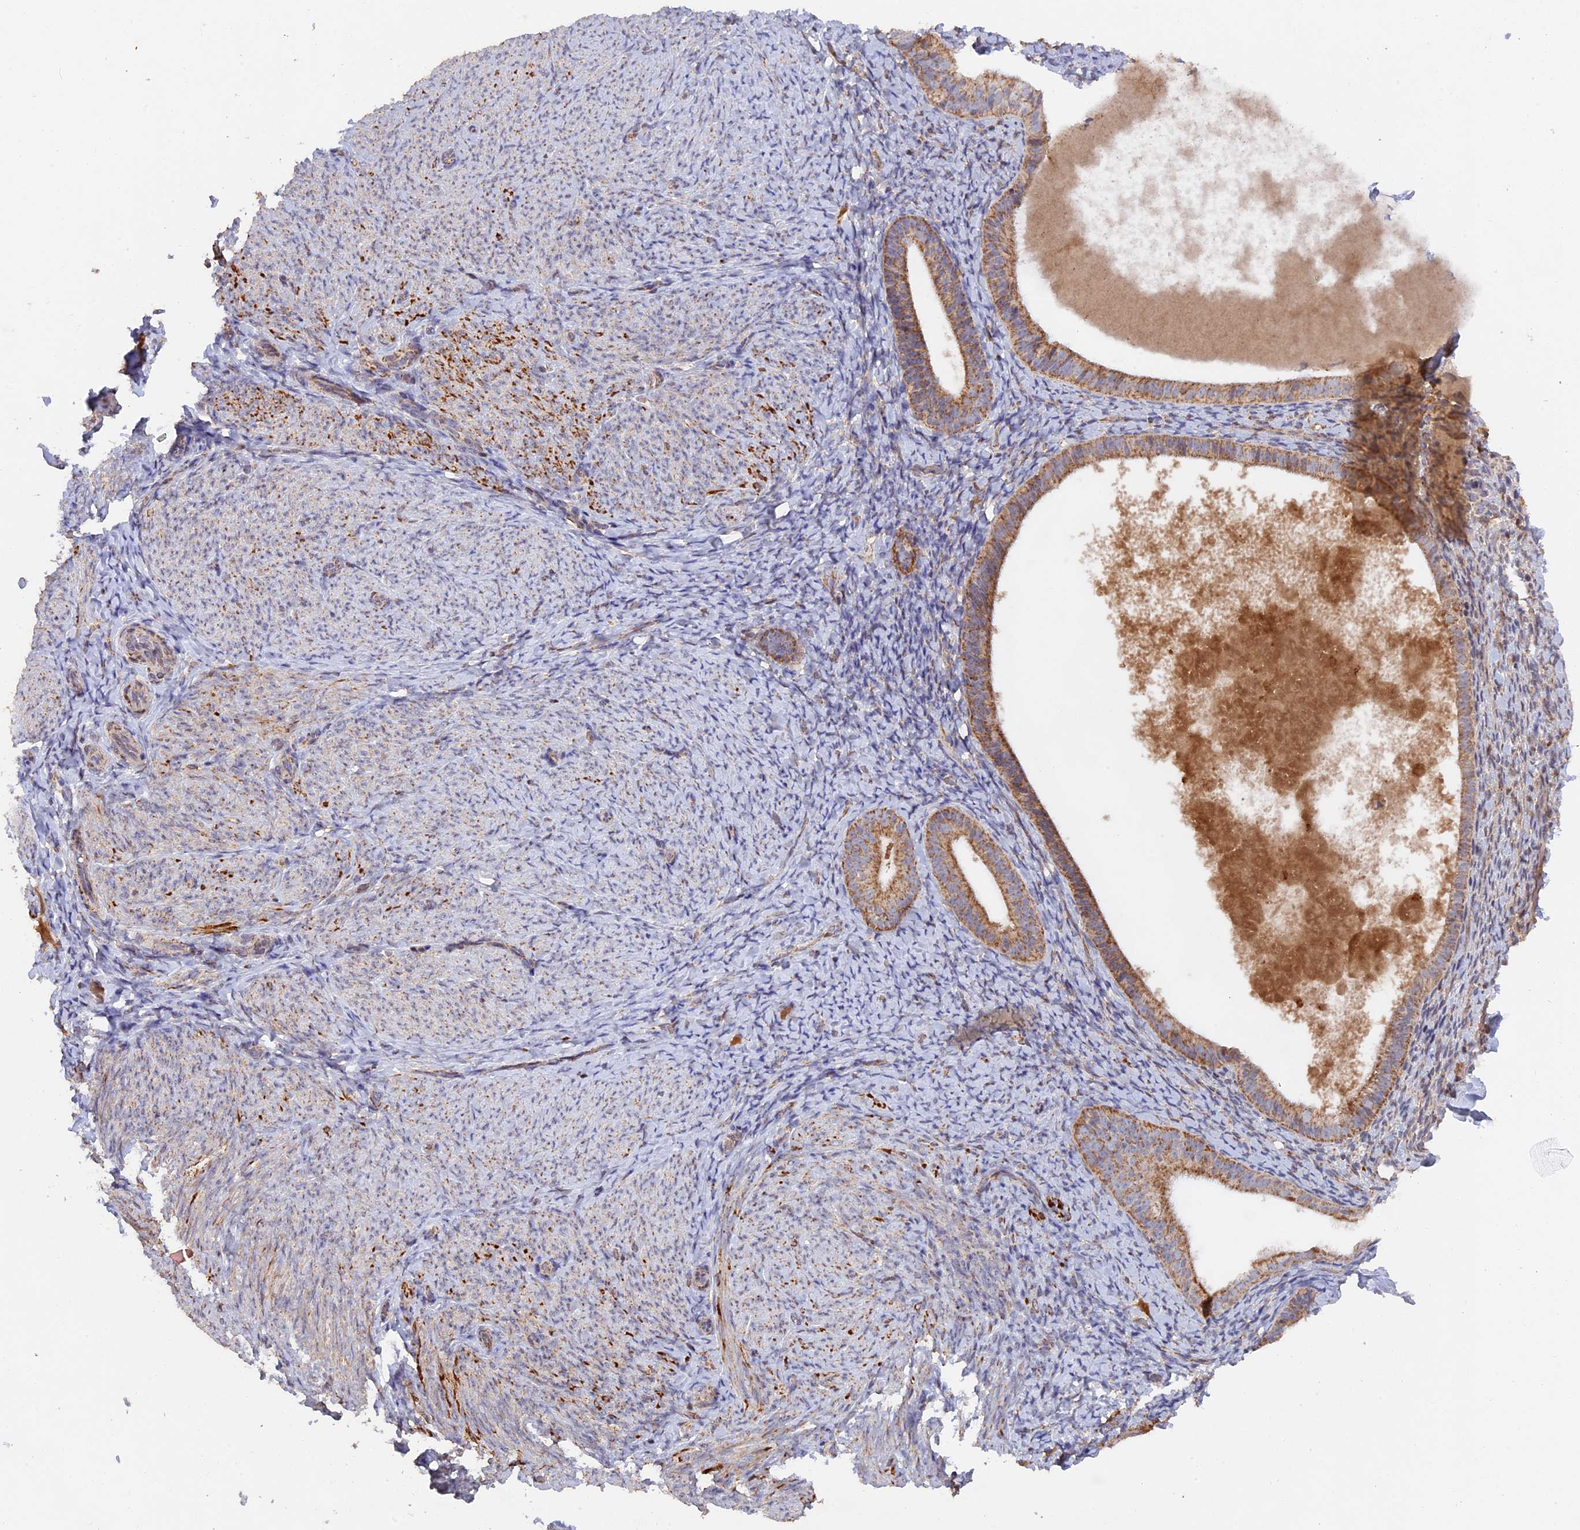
{"staining": {"intensity": "negative", "quantity": "none", "location": "none"}, "tissue": "endometrium", "cell_type": "Cells in endometrial stroma", "image_type": "normal", "snomed": [{"axis": "morphology", "description": "Normal tissue, NOS"}, {"axis": "topography", "description": "Endometrium"}], "caption": "This is an immunohistochemistry photomicrograph of benign endometrium. There is no positivity in cells in endometrial stroma.", "gene": "MPV17L", "patient": {"sex": "female", "age": 65}}